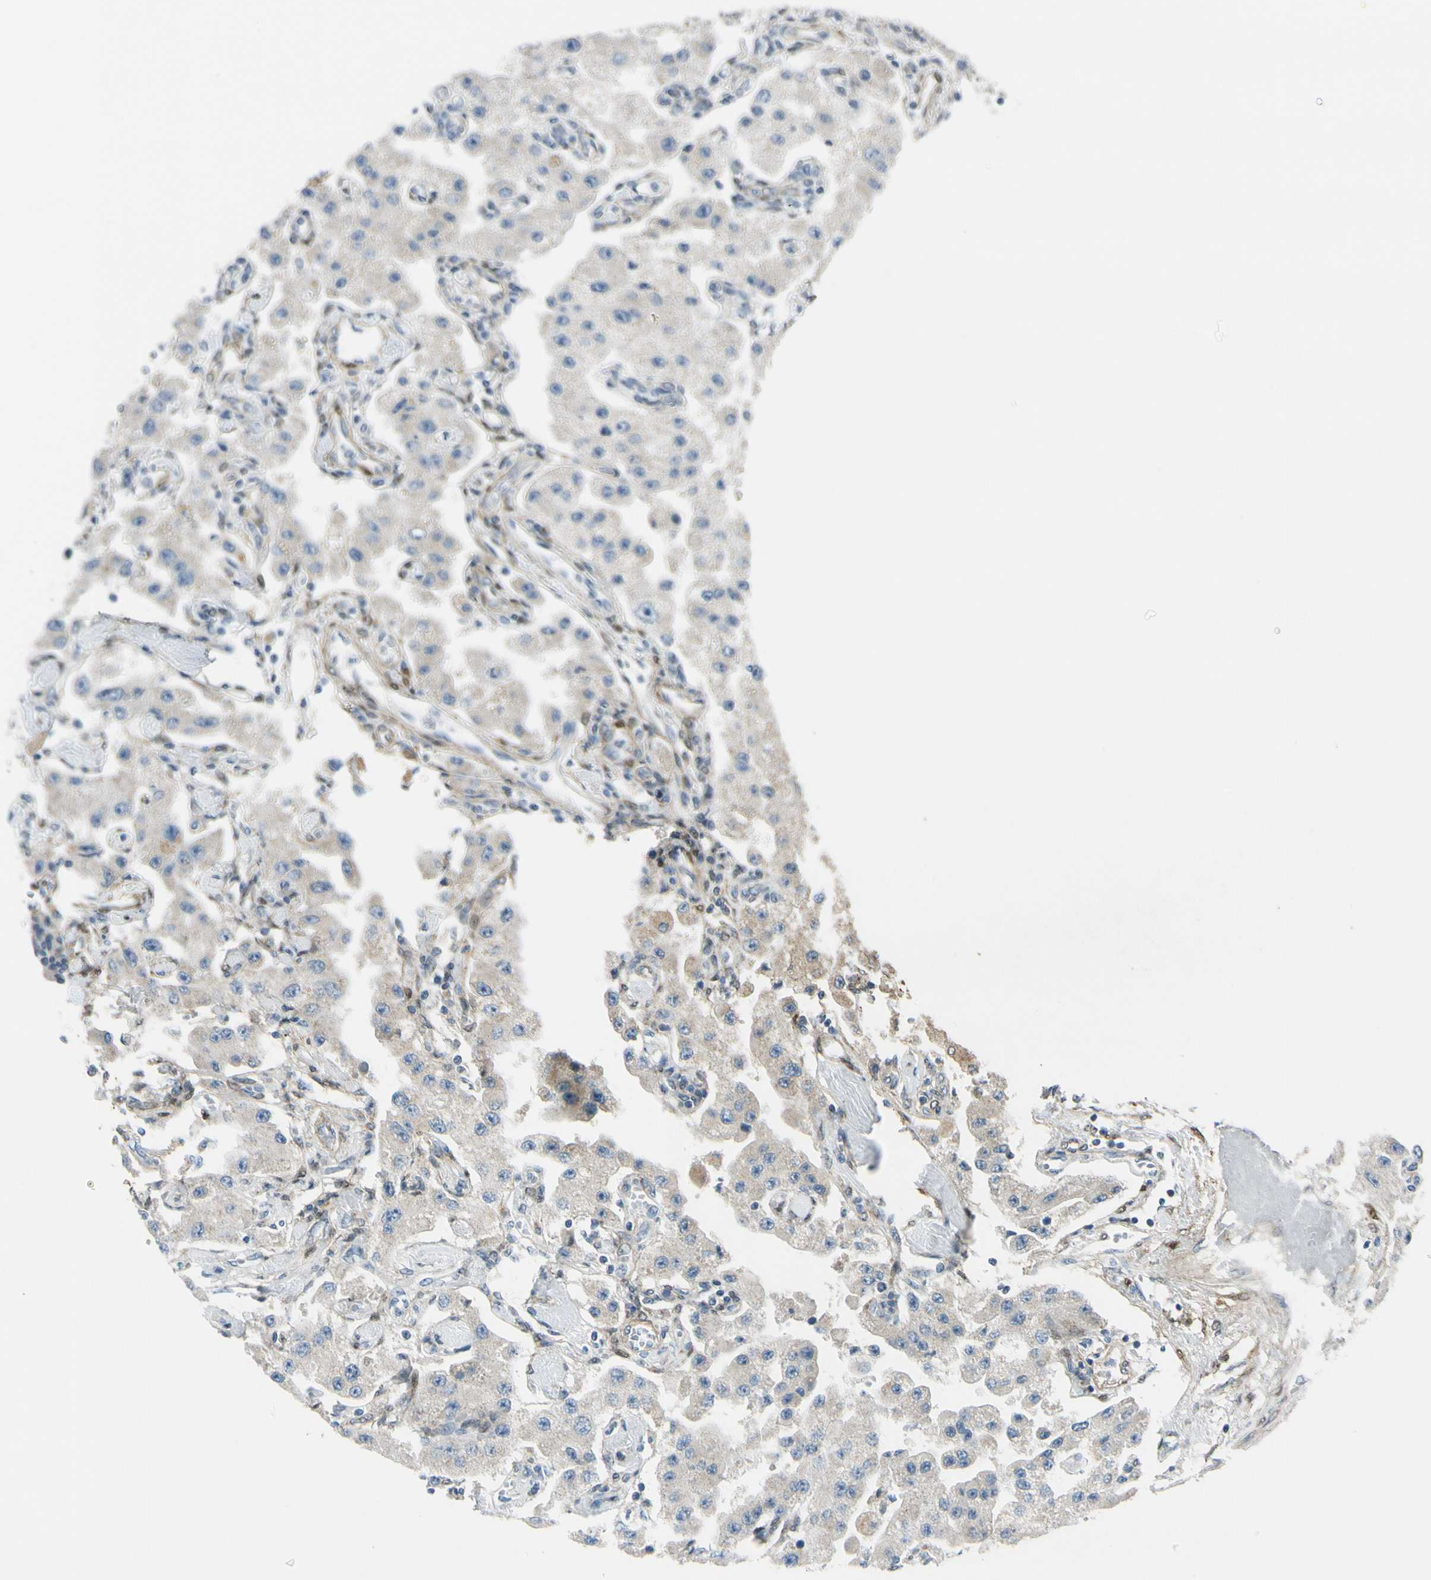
{"staining": {"intensity": "weak", "quantity": "<25%", "location": "cytoplasmic/membranous"}, "tissue": "carcinoid", "cell_type": "Tumor cells", "image_type": "cancer", "snomed": [{"axis": "morphology", "description": "Carcinoid, malignant, NOS"}, {"axis": "topography", "description": "Pancreas"}], "caption": "There is no significant expression in tumor cells of carcinoid. Brightfield microscopy of immunohistochemistry stained with DAB (3,3'-diaminobenzidine) (brown) and hematoxylin (blue), captured at high magnification.", "gene": "FHL2", "patient": {"sex": "male", "age": 41}}